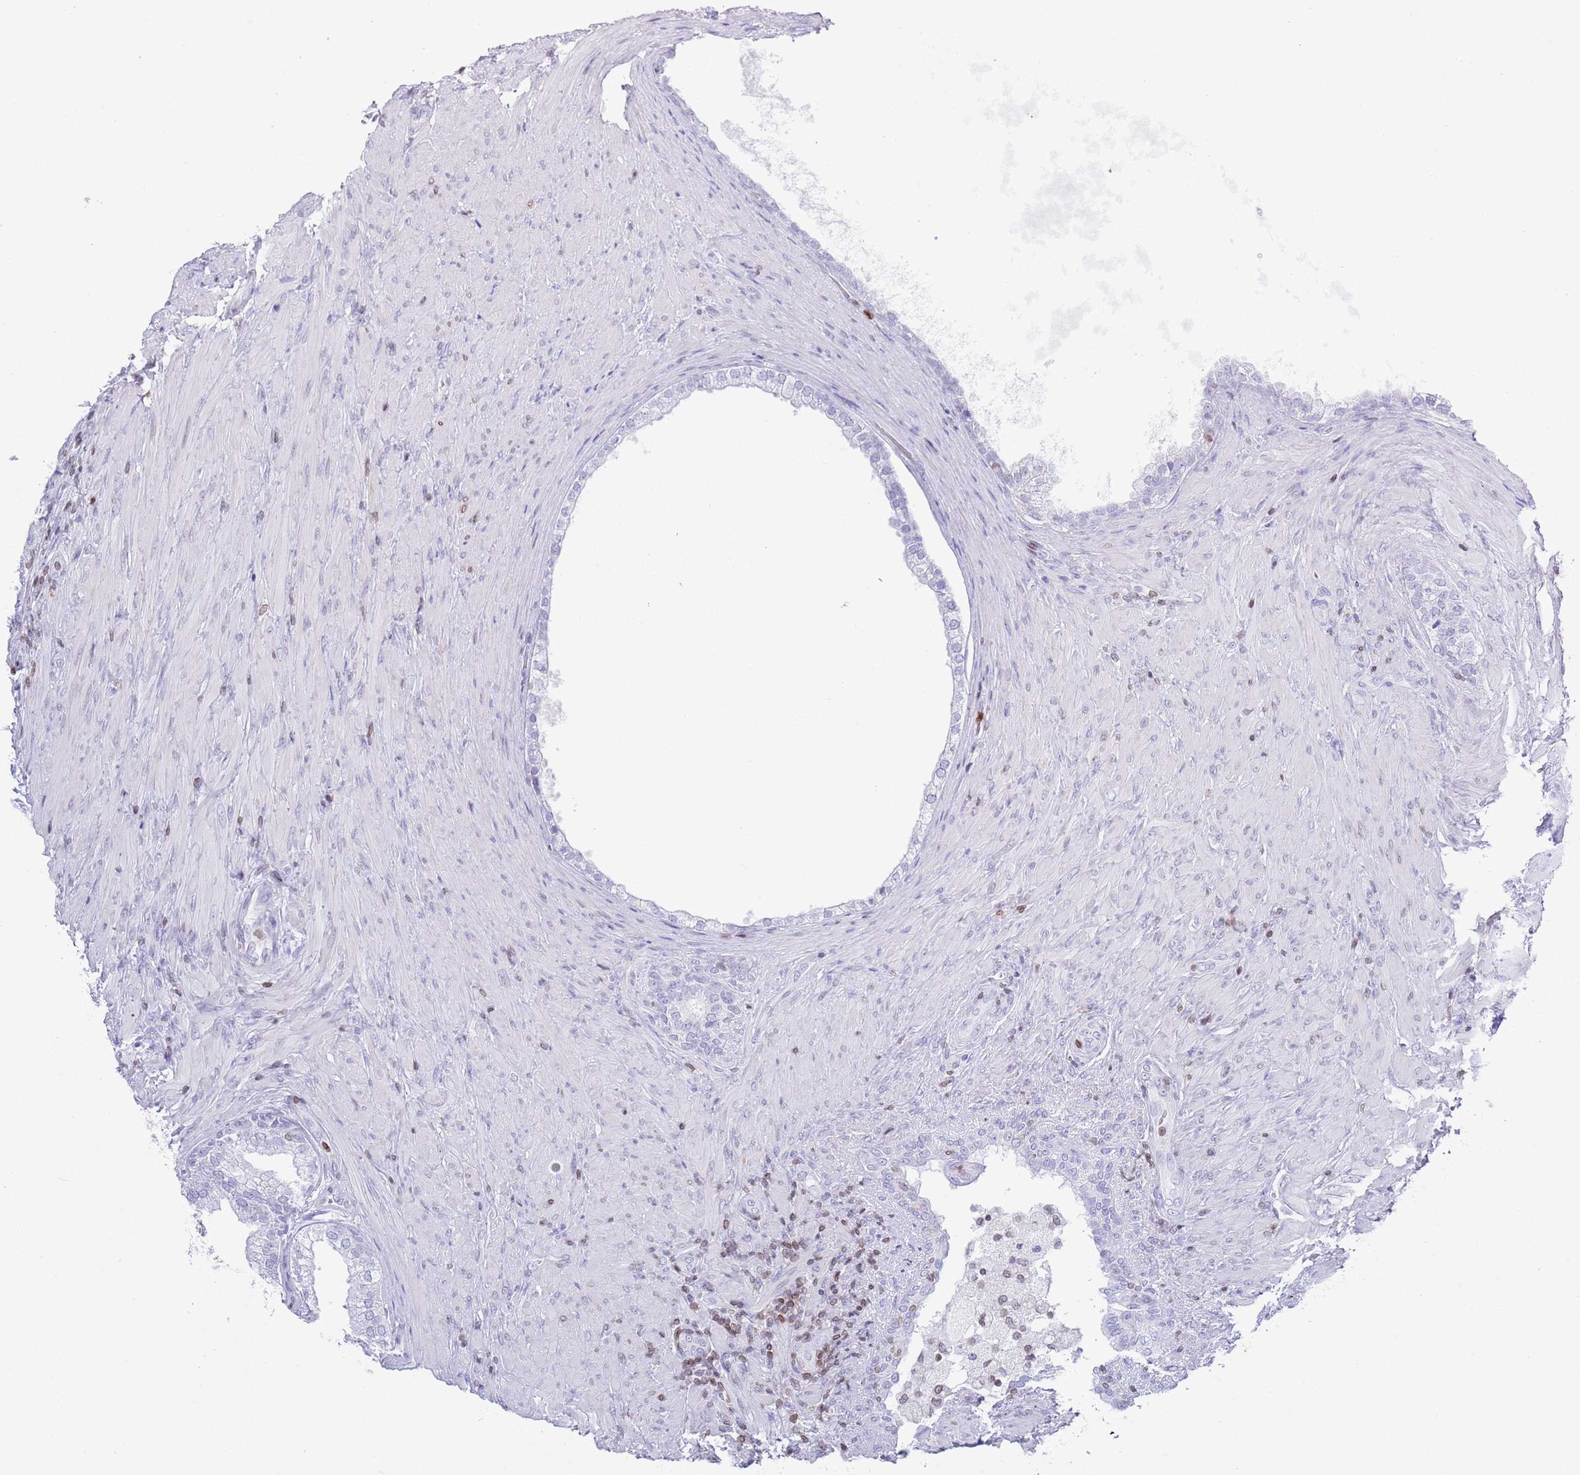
{"staining": {"intensity": "negative", "quantity": "none", "location": "none"}, "tissue": "prostate", "cell_type": "Glandular cells", "image_type": "normal", "snomed": [{"axis": "morphology", "description": "Normal tissue, NOS"}, {"axis": "topography", "description": "Prostate"}], "caption": "Glandular cells show no significant staining in benign prostate.", "gene": "LBR", "patient": {"sex": "male", "age": 76}}